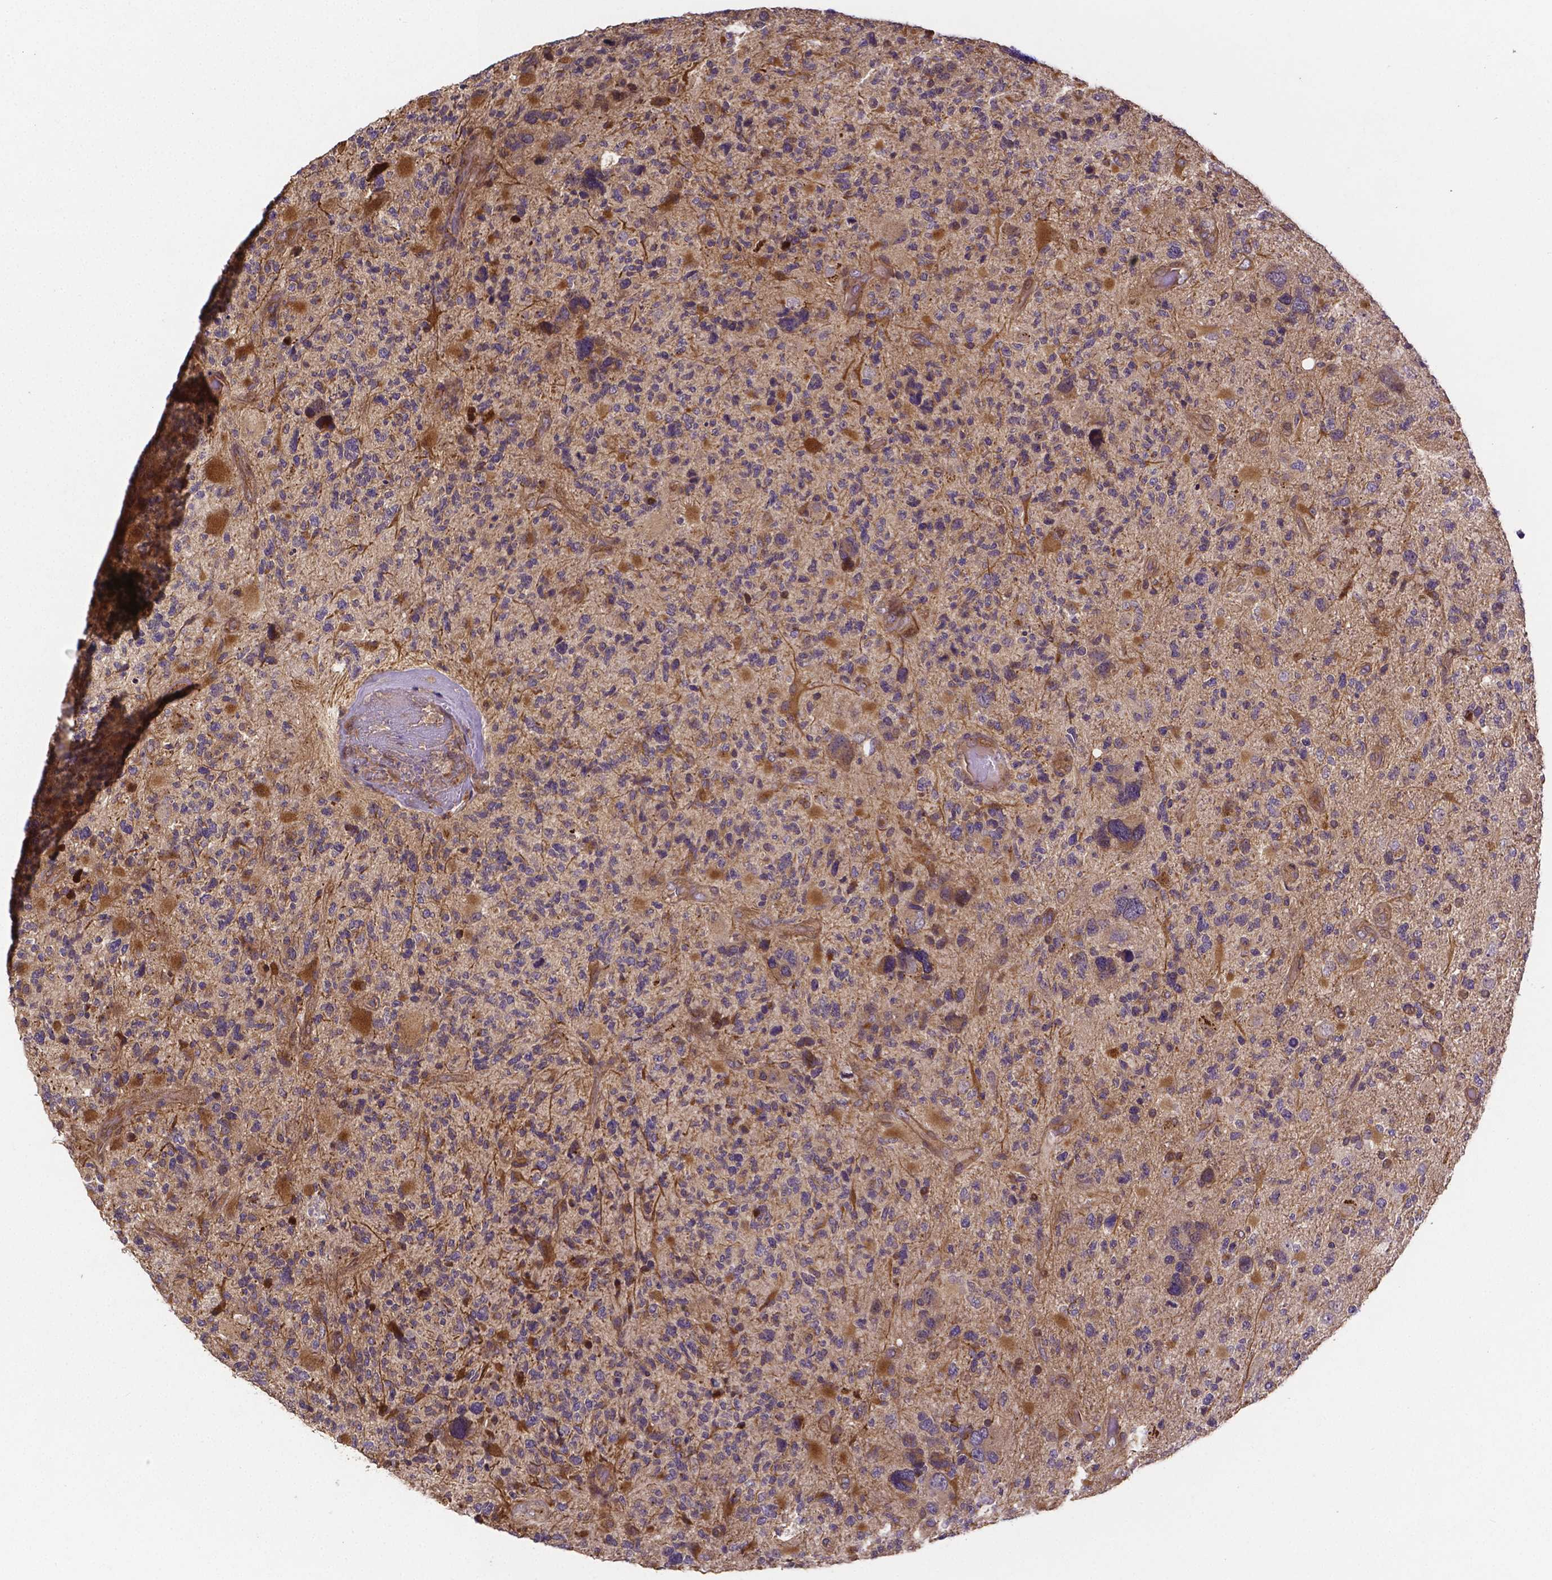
{"staining": {"intensity": "moderate", "quantity": "<25%", "location": "cytoplasmic/membranous"}, "tissue": "glioma", "cell_type": "Tumor cells", "image_type": "cancer", "snomed": [{"axis": "morphology", "description": "Glioma, malignant, High grade"}, {"axis": "topography", "description": "Brain"}], "caption": "Human malignant high-grade glioma stained with a brown dye demonstrates moderate cytoplasmic/membranous positive staining in about <25% of tumor cells.", "gene": "RNF123", "patient": {"sex": "female", "age": 71}}